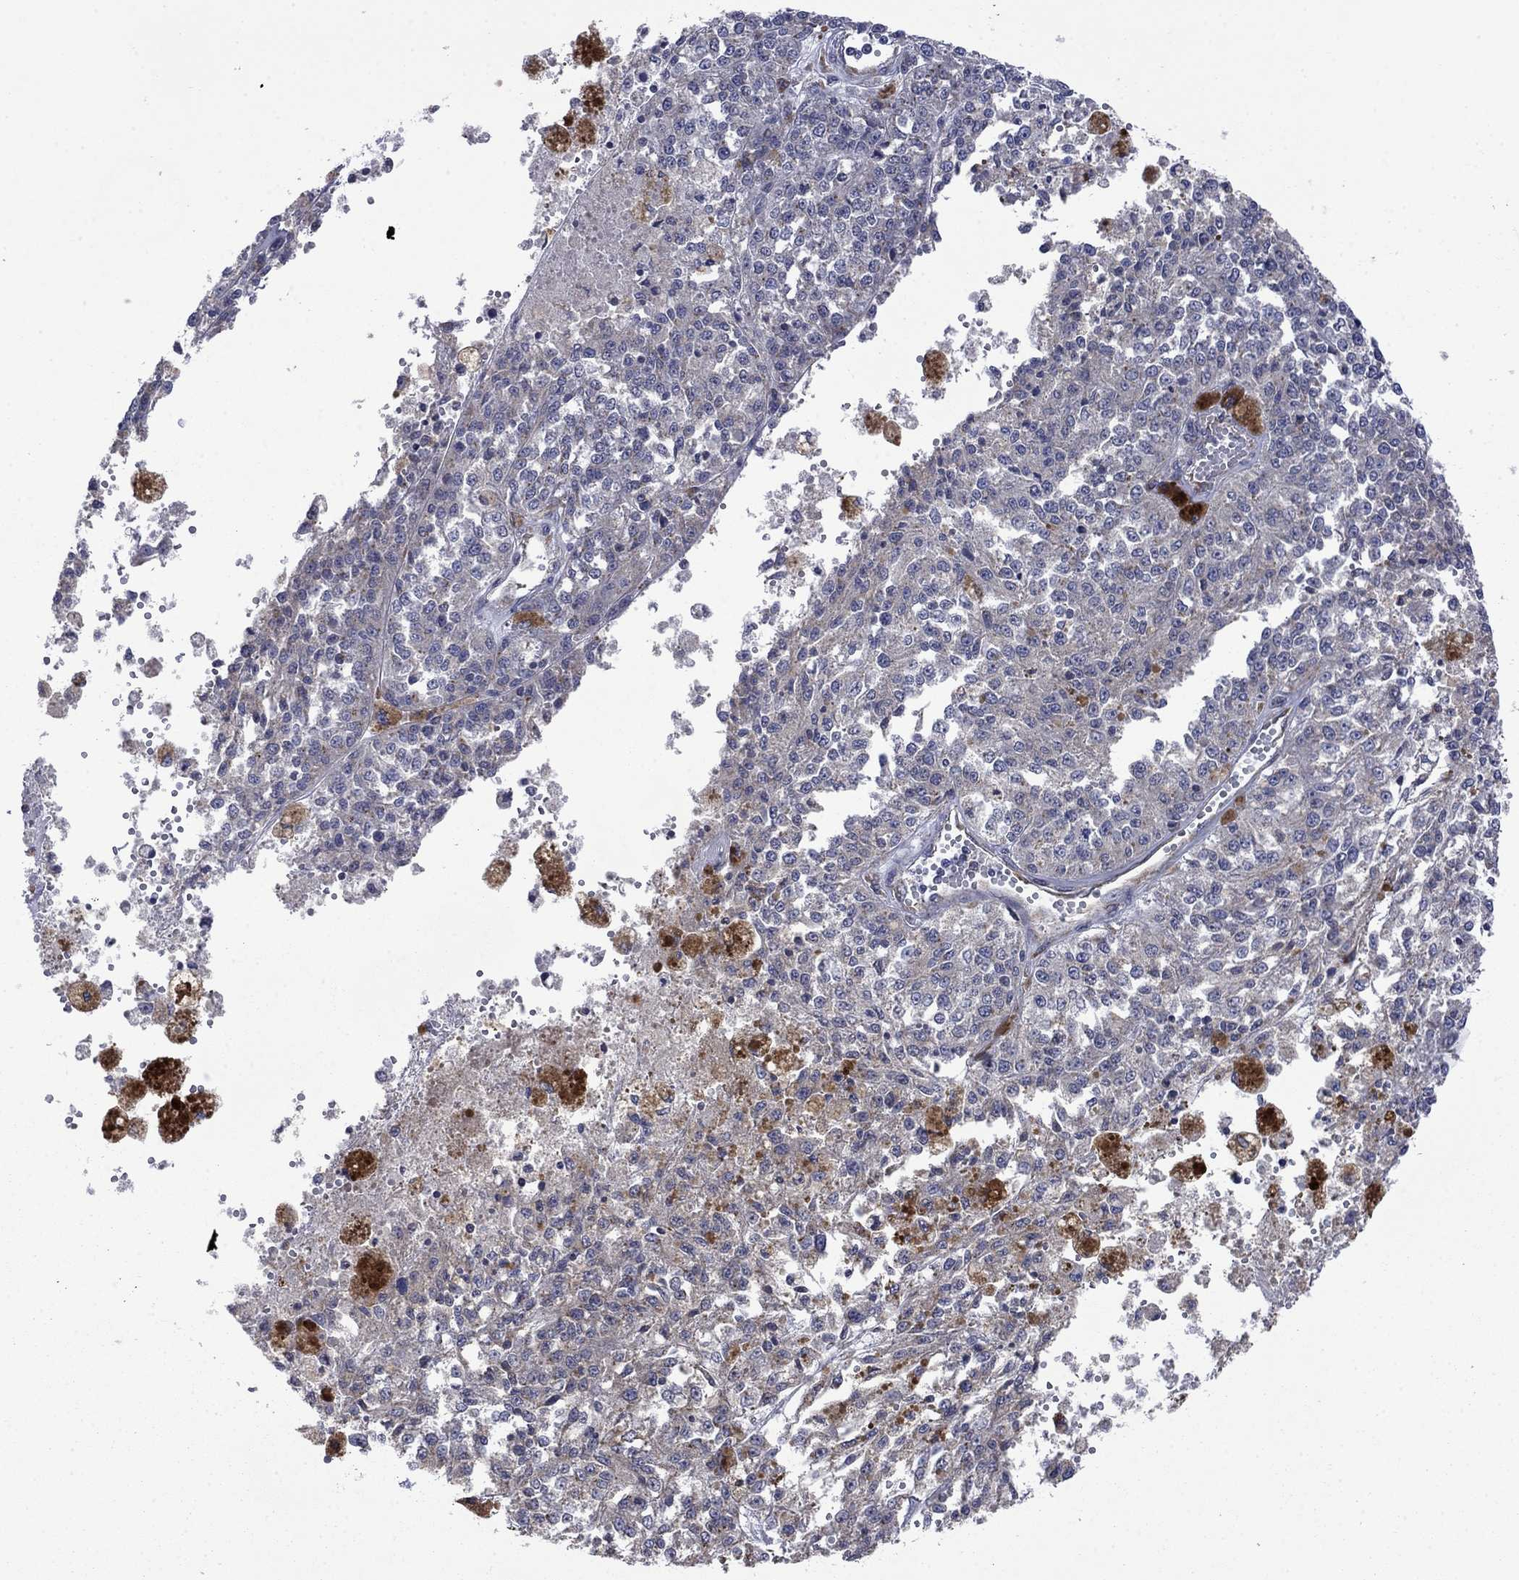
{"staining": {"intensity": "negative", "quantity": "none", "location": "none"}, "tissue": "melanoma", "cell_type": "Tumor cells", "image_type": "cancer", "snomed": [{"axis": "morphology", "description": "Malignant melanoma, Metastatic site"}, {"axis": "topography", "description": "Lymph node"}], "caption": "This is an IHC photomicrograph of melanoma. There is no expression in tumor cells.", "gene": "FURIN", "patient": {"sex": "female", "age": 64}}